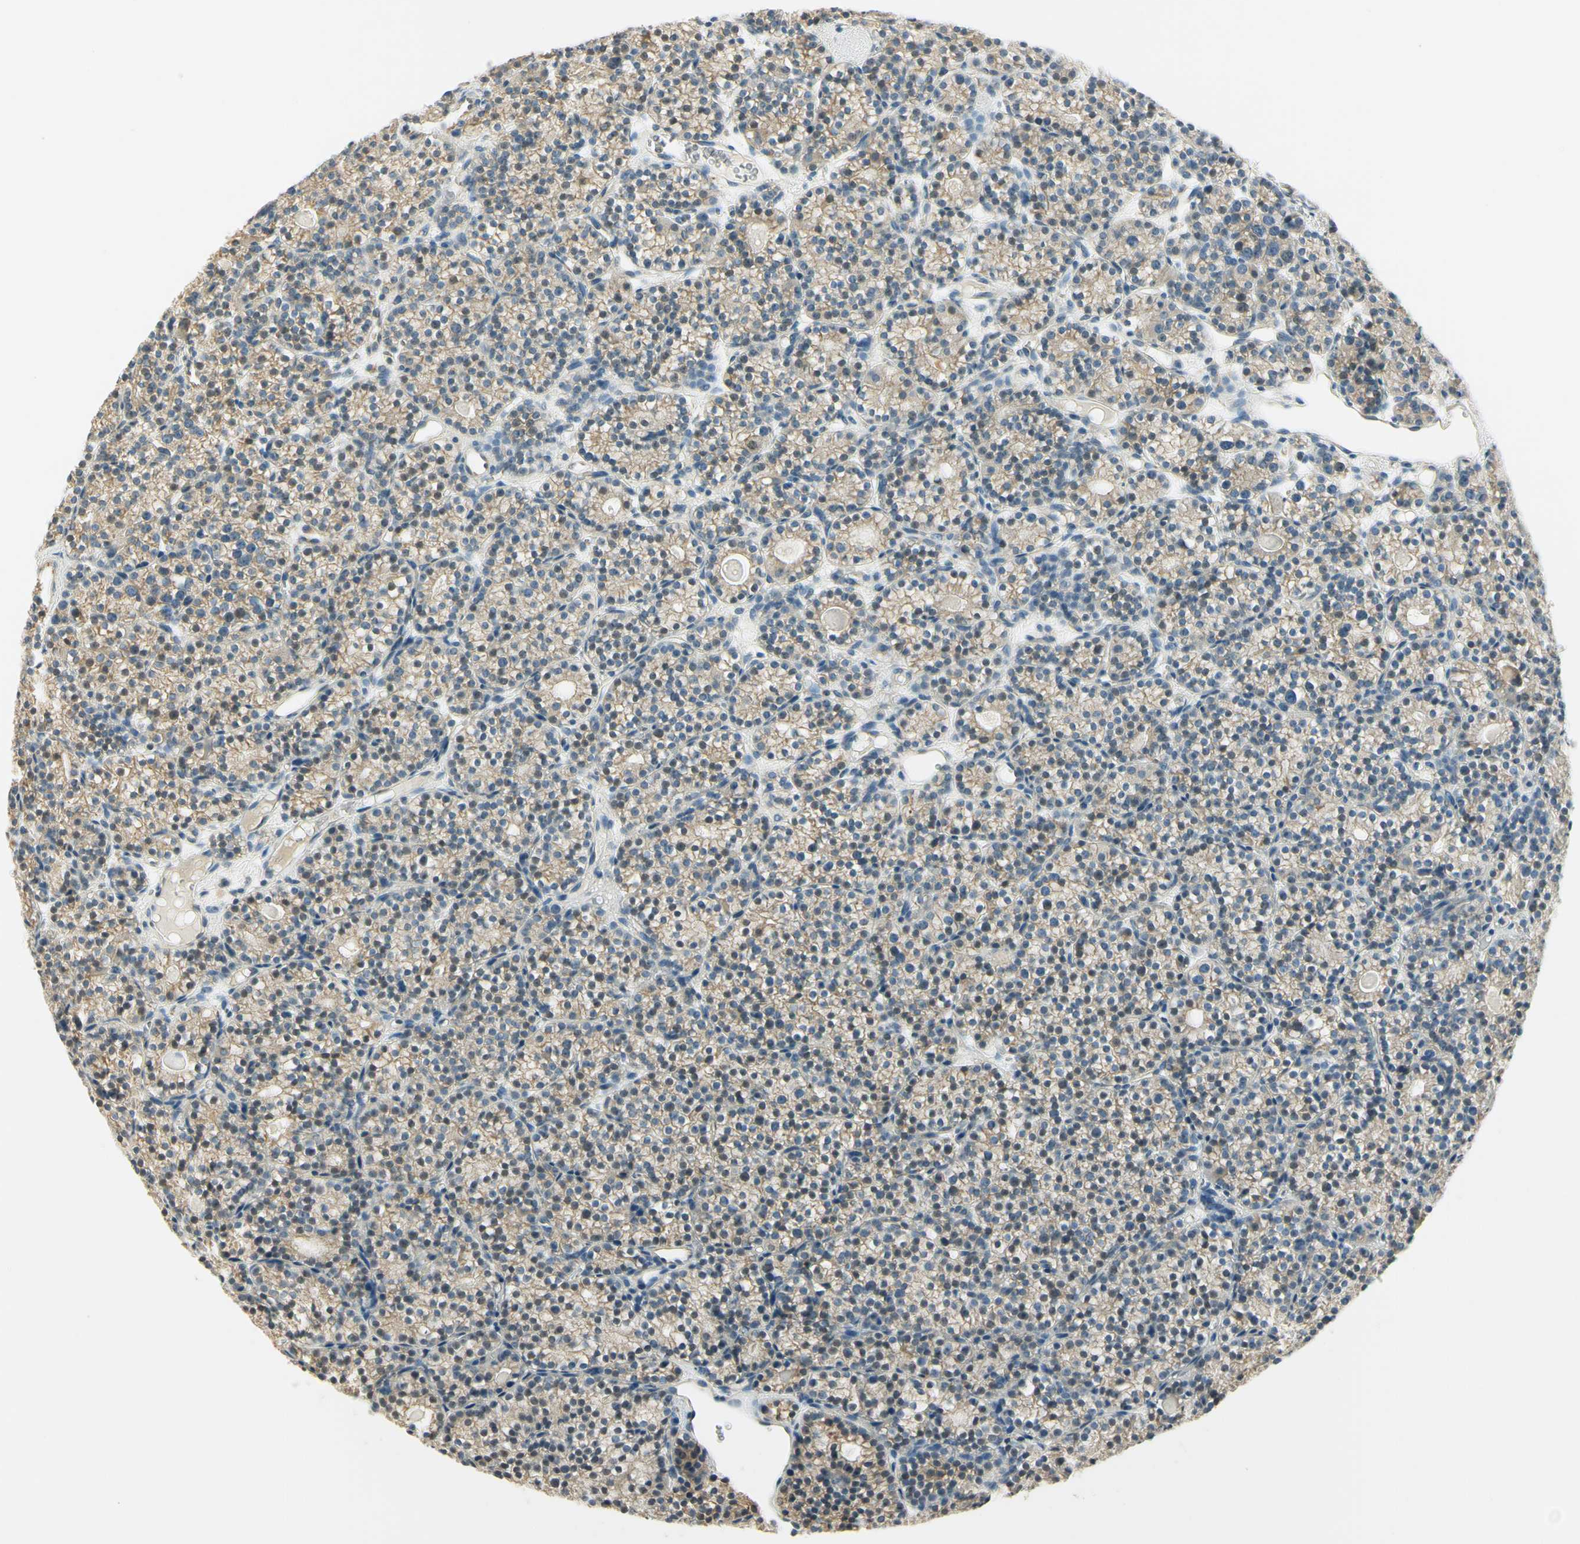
{"staining": {"intensity": "weak", "quantity": ">75%", "location": "cytoplasmic/membranous"}, "tissue": "parathyroid gland", "cell_type": "Glandular cells", "image_type": "normal", "snomed": [{"axis": "morphology", "description": "Normal tissue, NOS"}, {"axis": "topography", "description": "Parathyroid gland"}], "caption": "The image shows staining of unremarkable parathyroid gland, revealing weak cytoplasmic/membranous protein positivity (brown color) within glandular cells. The staining was performed using DAB to visualize the protein expression in brown, while the nuclei were stained in blue with hematoxylin (Magnification: 20x).", "gene": "IGDCC4", "patient": {"sex": "female", "age": 64}}